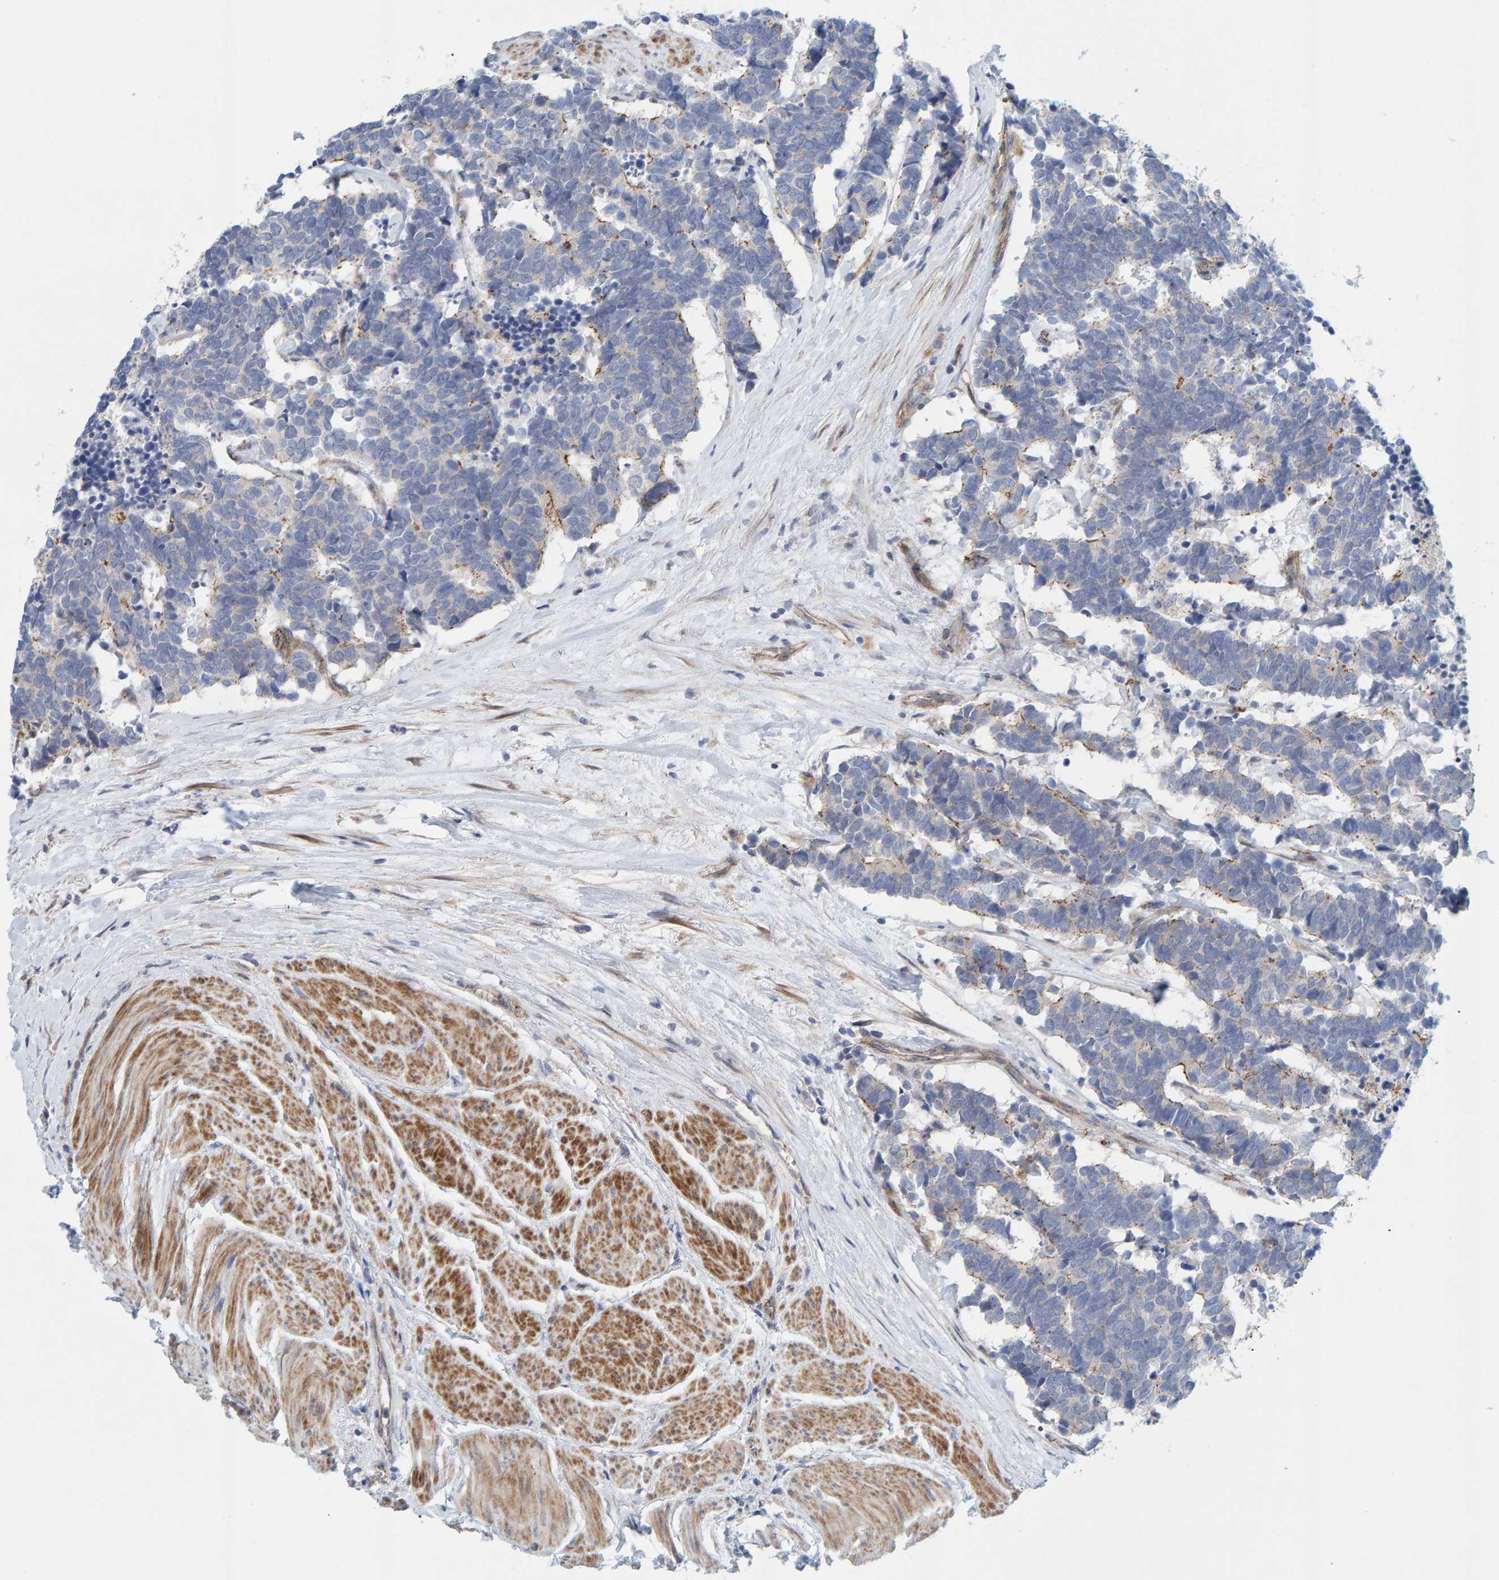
{"staining": {"intensity": "negative", "quantity": "none", "location": "none"}, "tissue": "carcinoid", "cell_type": "Tumor cells", "image_type": "cancer", "snomed": [{"axis": "morphology", "description": "Carcinoma, NOS"}, {"axis": "morphology", "description": "Carcinoid, malignant, NOS"}, {"axis": "topography", "description": "Urinary bladder"}], "caption": "Tumor cells are negative for protein expression in human carcinoma.", "gene": "KRBA2", "patient": {"sex": "male", "age": 57}}